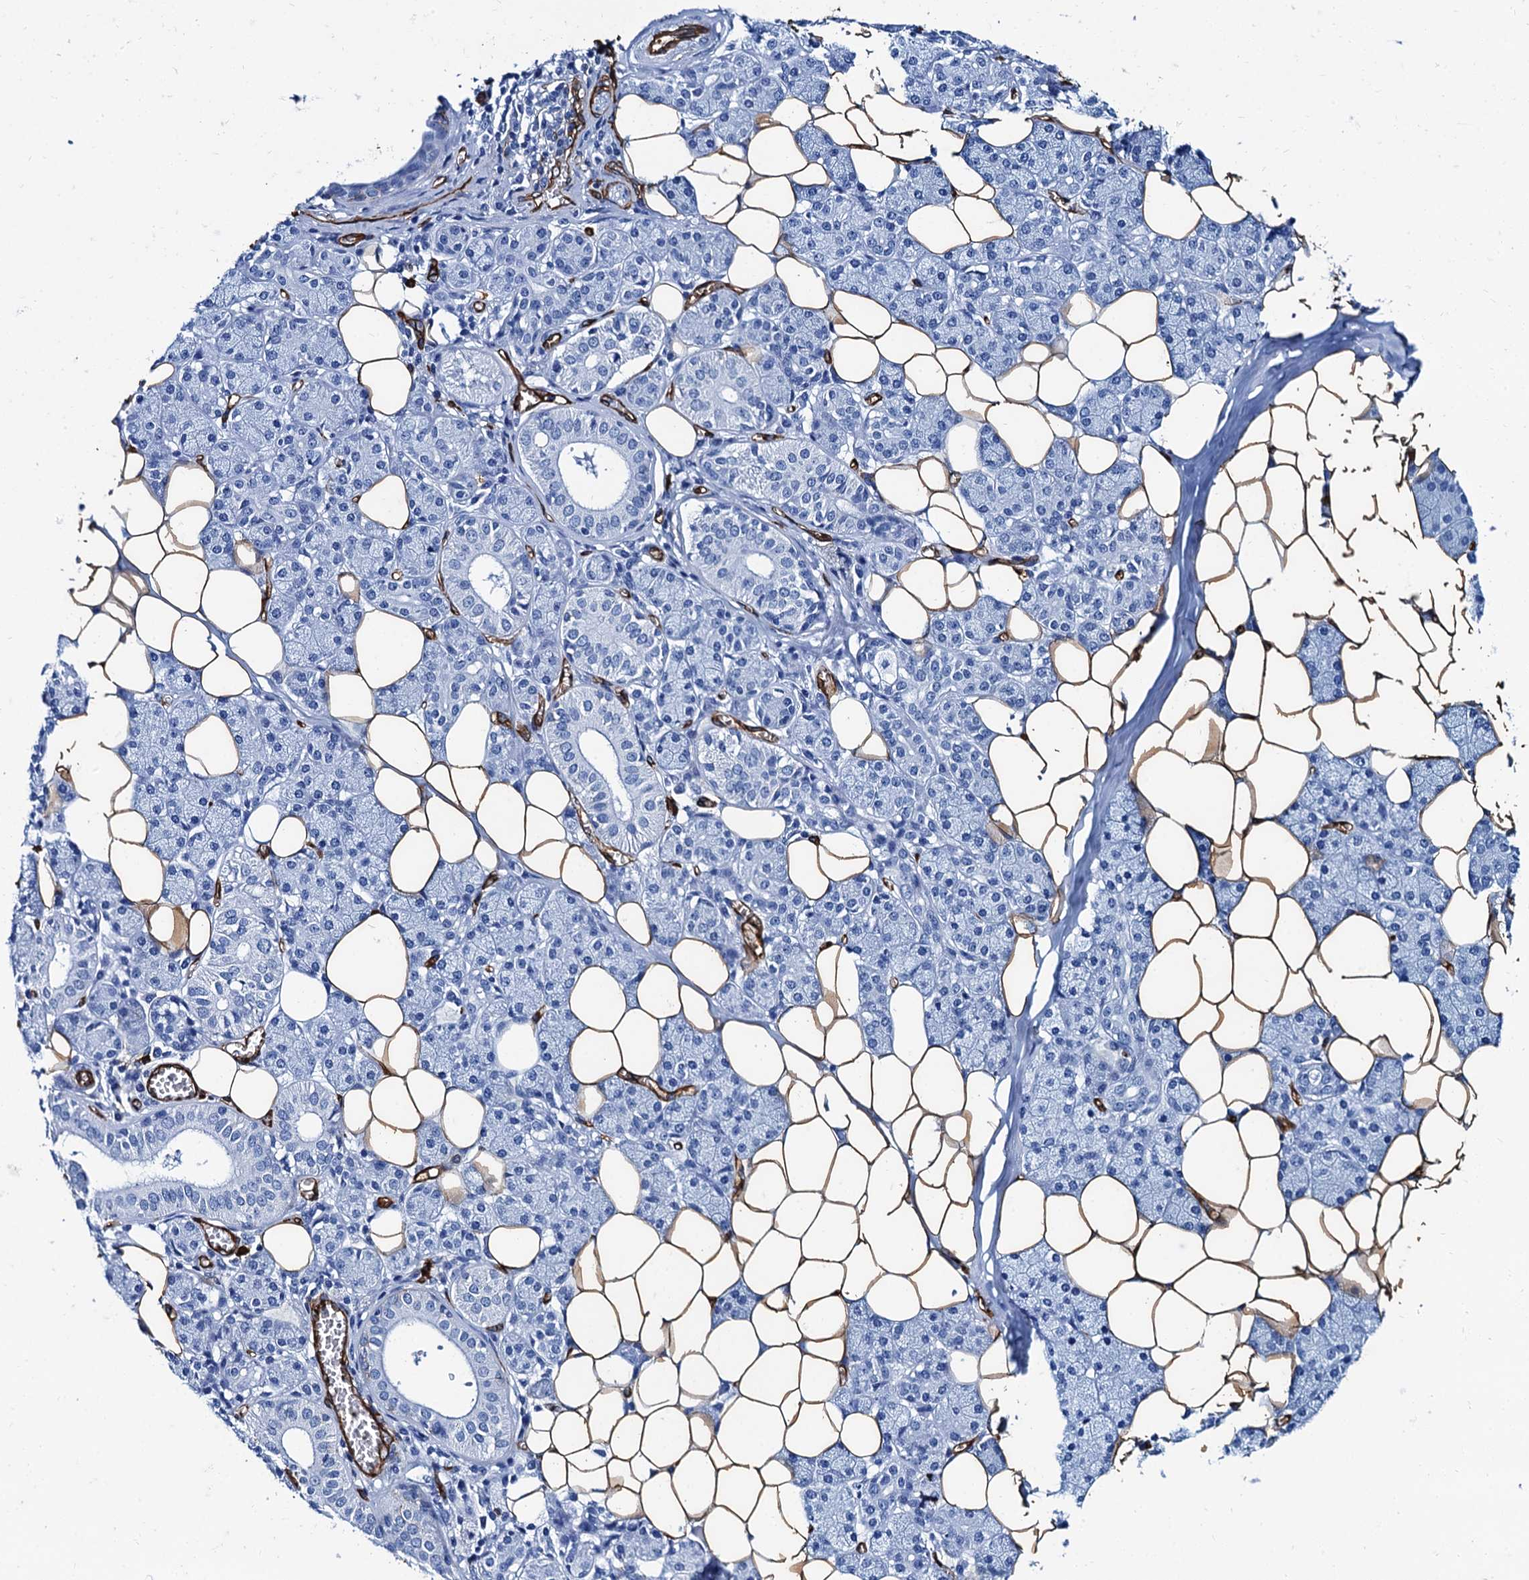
{"staining": {"intensity": "negative", "quantity": "none", "location": "none"}, "tissue": "salivary gland", "cell_type": "Glandular cells", "image_type": "normal", "snomed": [{"axis": "morphology", "description": "Normal tissue, NOS"}, {"axis": "topography", "description": "Salivary gland"}], "caption": "The IHC image has no significant staining in glandular cells of salivary gland.", "gene": "CAVIN2", "patient": {"sex": "female", "age": 33}}